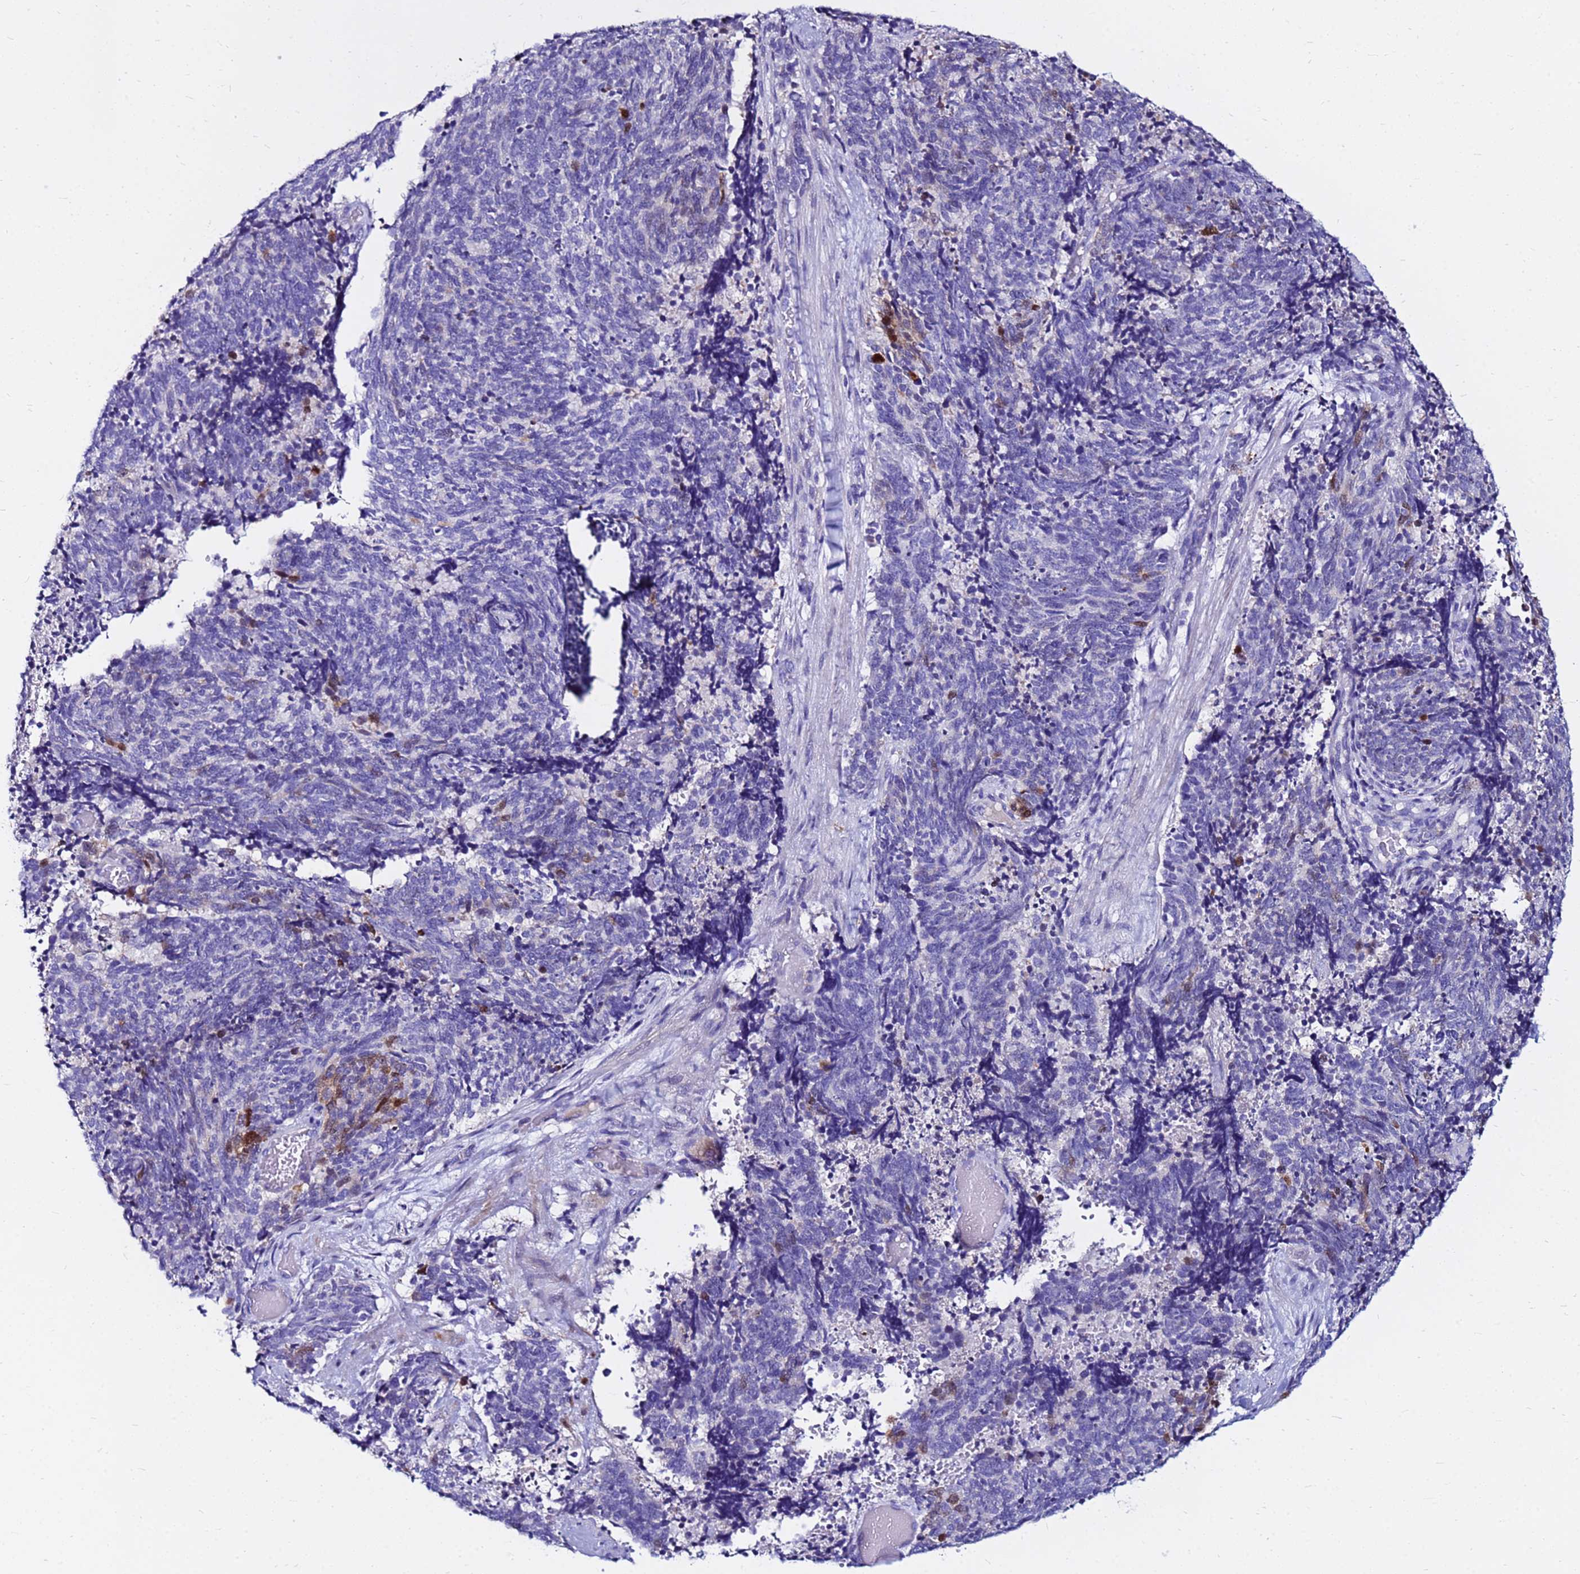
{"staining": {"intensity": "moderate", "quantity": "<25%", "location": "cytoplasmic/membranous"}, "tissue": "cervical cancer", "cell_type": "Tumor cells", "image_type": "cancer", "snomed": [{"axis": "morphology", "description": "Squamous cell carcinoma, NOS"}, {"axis": "topography", "description": "Cervix"}], "caption": "Cervical cancer tissue demonstrates moderate cytoplasmic/membranous positivity in approximately <25% of tumor cells, visualized by immunohistochemistry. (IHC, brightfield microscopy, high magnification).", "gene": "PPP1R14C", "patient": {"sex": "female", "age": 29}}